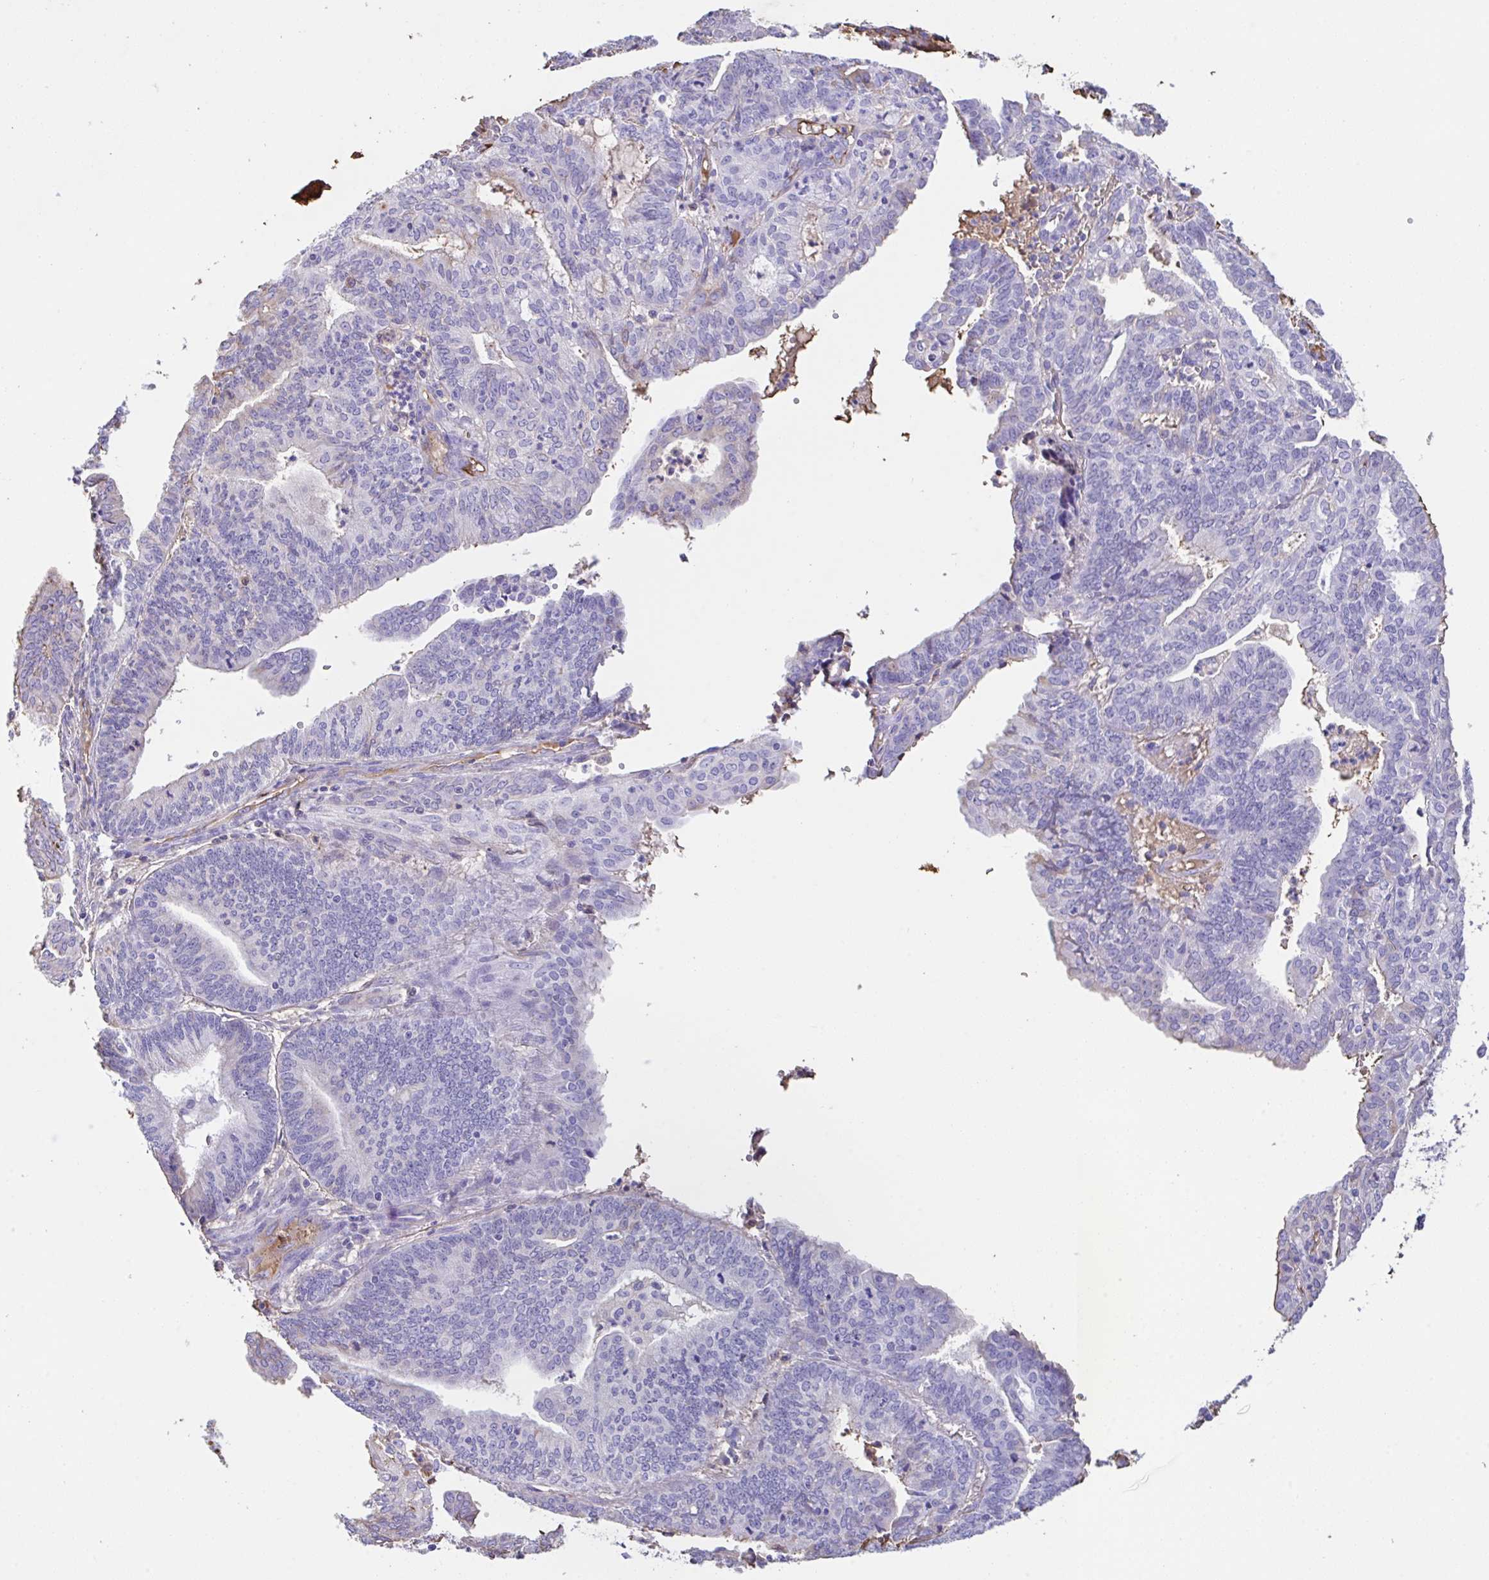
{"staining": {"intensity": "negative", "quantity": "none", "location": "none"}, "tissue": "endometrial cancer", "cell_type": "Tumor cells", "image_type": "cancer", "snomed": [{"axis": "morphology", "description": "Adenocarcinoma, NOS"}, {"axis": "topography", "description": "Endometrium"}], "caption": "Immunohistochemistry image of neoplastic tissue: endometrial adenocarcinoma stained with DAB exhibits no significant protein positivity in tumor cells.", "gene": "HOXC12", "patient": {"sex": "female", "age": 61}}